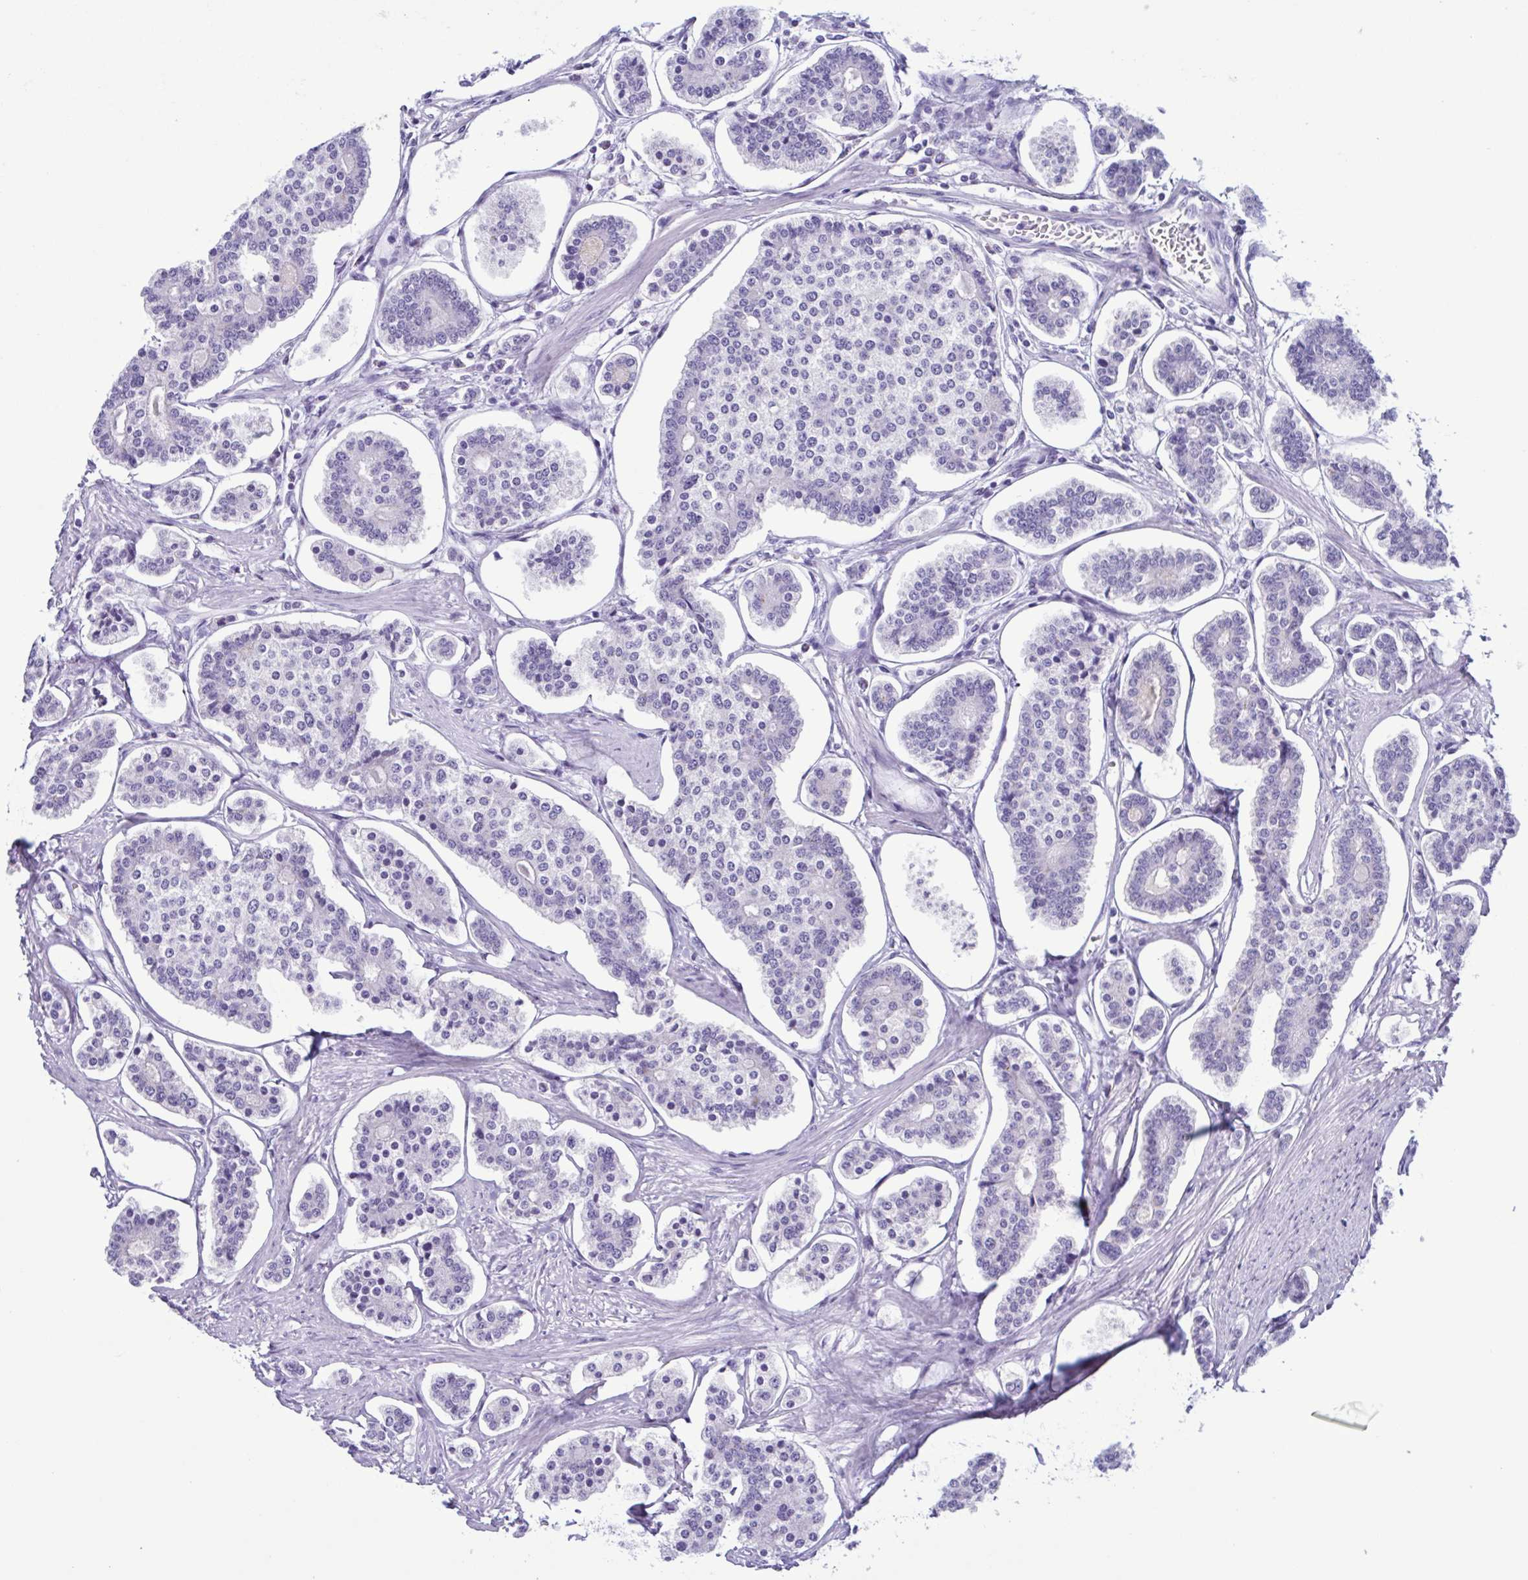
{"staining": {"intensity": "negative", "quantity": "none", "location": "none"}, "tissue": "carcinoid", "cell_type": "Tumor cells", "image_type": "cancer", "snomed": [{"axis": "morphology", "description": "Carcinoid, malignant, NOS"}, {"axis": "topography", "description": "Small intestine"}], "caption": "High power microscopy photomicrograph of an immunohistochemistry image of carcinoid, revealing no significant expression in tumor cells.", "gene": "LTF", "patient": {"sex": "female", "age": 65}}